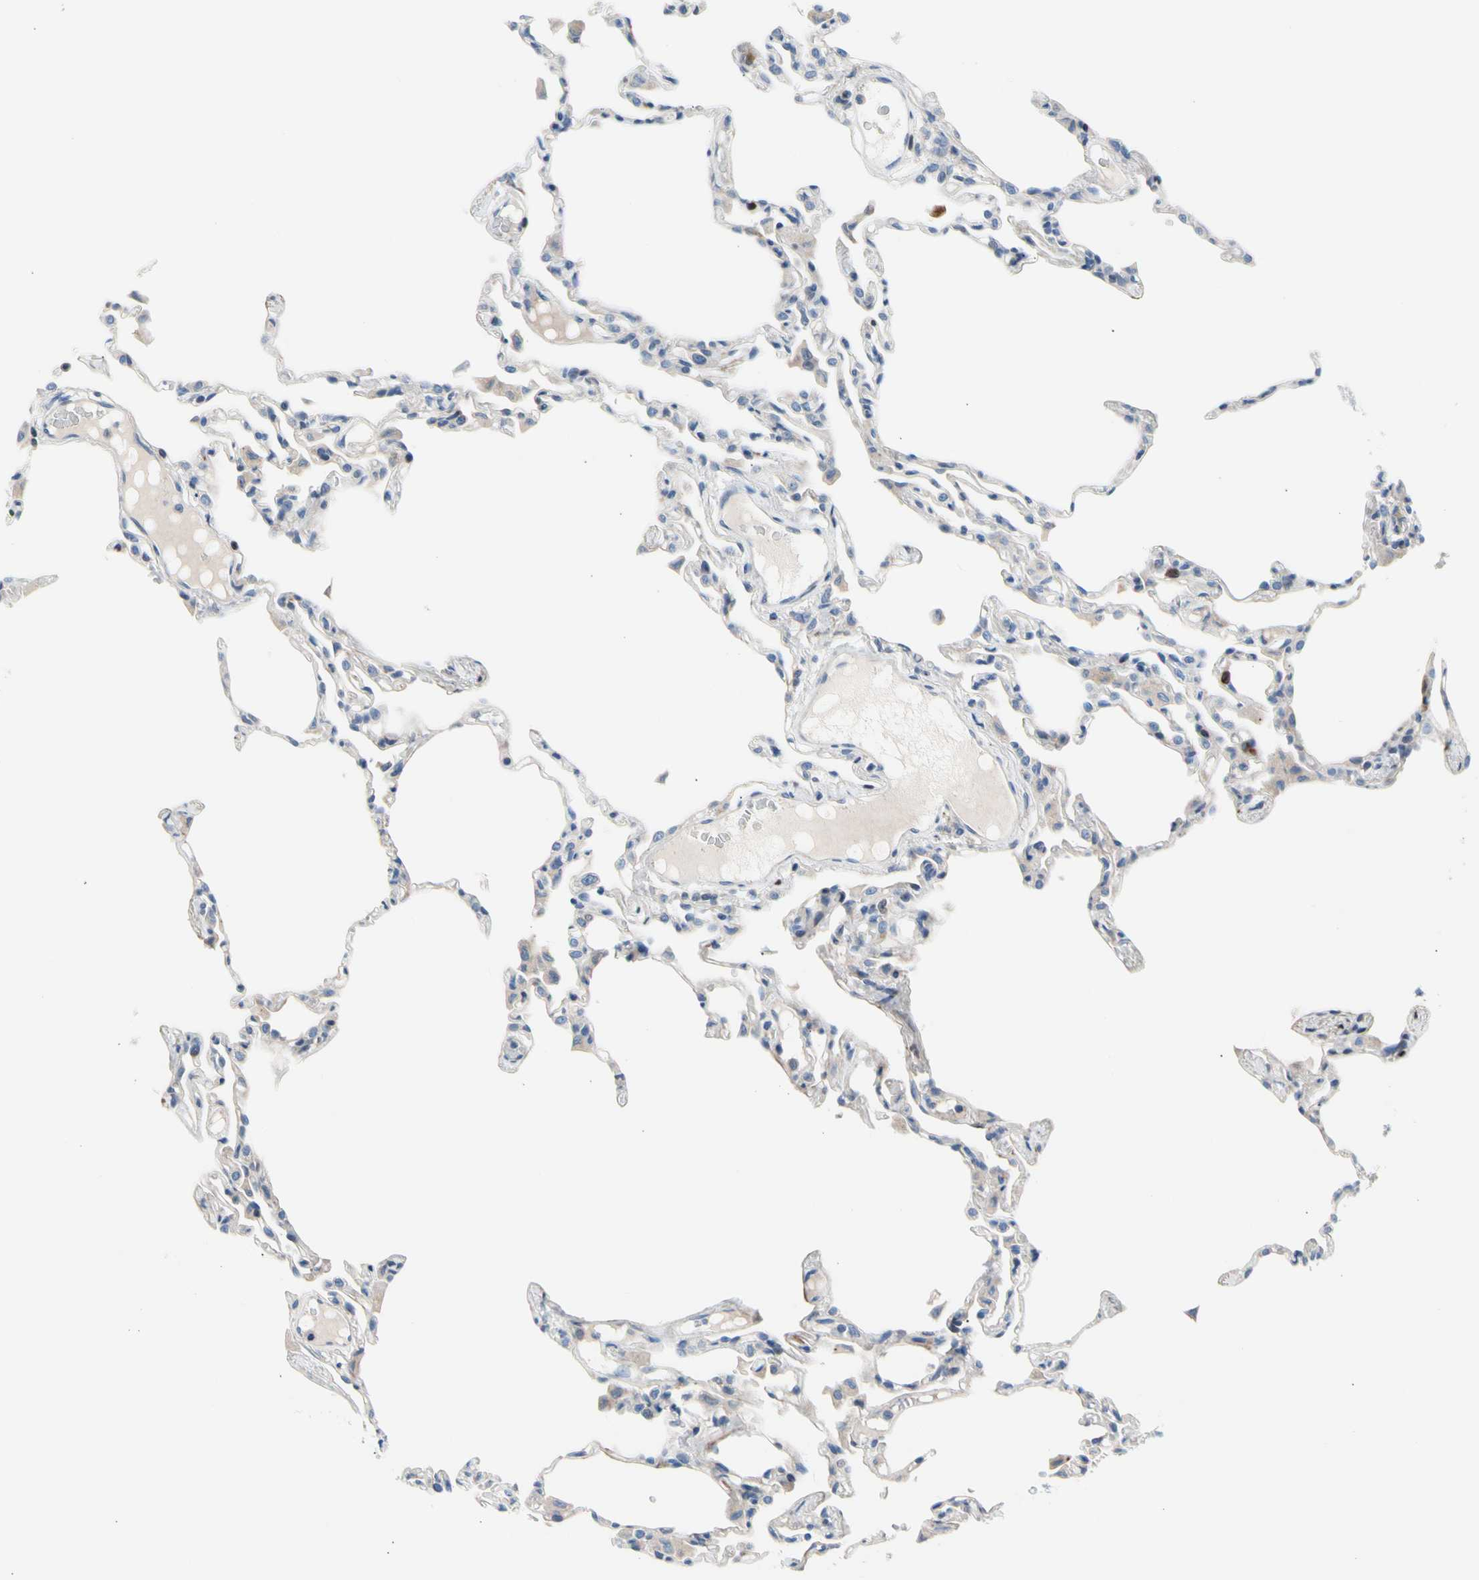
{"staining": {"intensity": "weak", "quantity": "<25%", "location": "cytoplasmic/membranous"}, "tissue": "lung", "cell_type": "Alveolar cells", "image_type": "normal", "snomed": [{"axis": "morphology", "description": "Normal tissue, NOS"}, {"axis": "topography", "description": "Lung"}], "caption": "Micrograph shows no significant protein staining in alveolar cells of unremarkable lung.", "gene": "MAP3K3", "patient": {"sex": "female", "age": 49}}